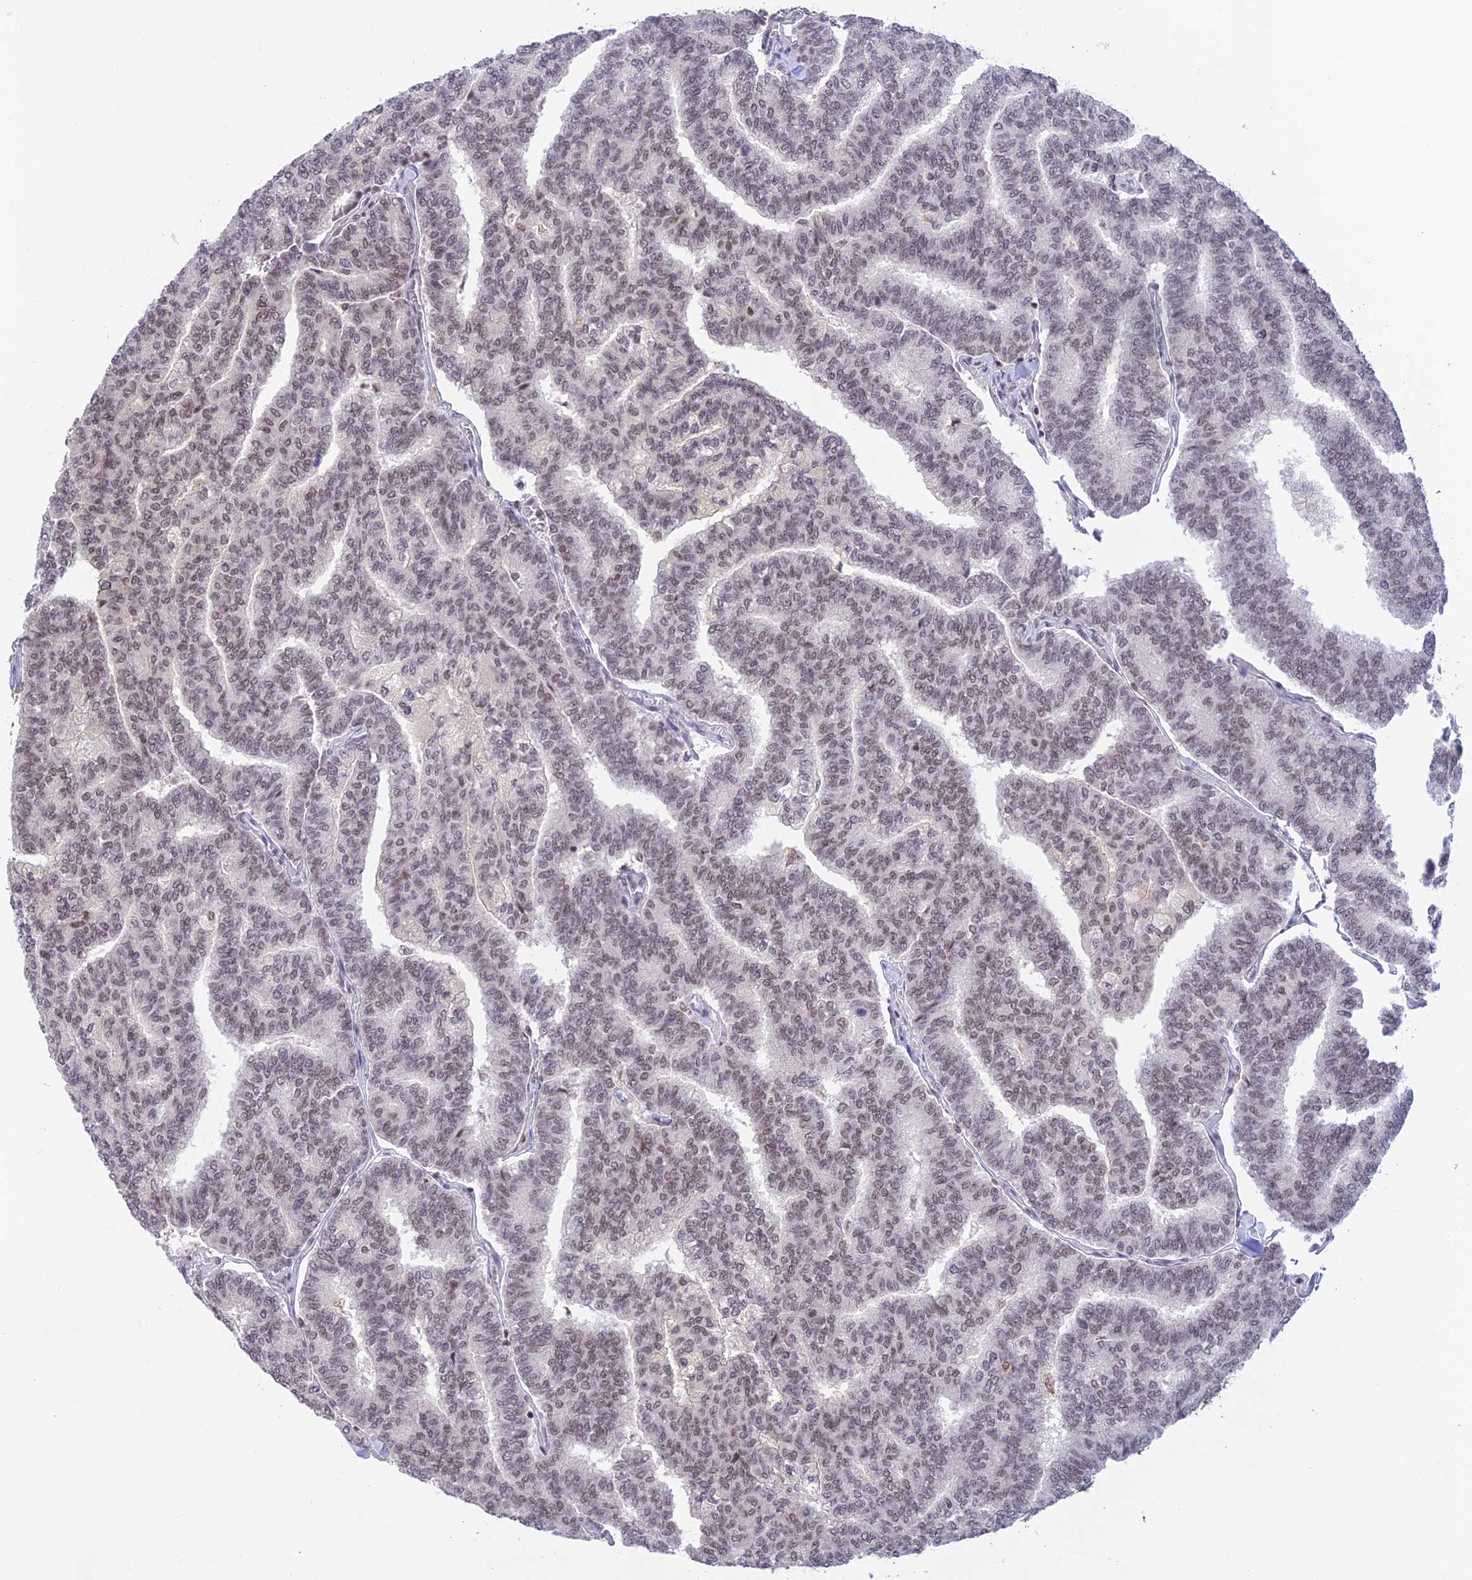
{"staining": {"intensity": "weak", "quantity": "<25%", "location": "nuclear"}, "tissue": "thyroid cancer", "cell_type": "Tumor cells", "image_type": "cancer", "snomed": [{"axis": "morphology", "description": "Papillary adenocarcinoma, NOS"}, {"axis": "topography", "description": "Thyroid gland"}], "caption": "IHC photomicrograph of neoplastic tissue: human thyroid papillary adenocarcinoma stained with DAB exhibits no significant protein staining in tumor cells.", "gene": "THAP11", "patient": {"sex": "female", "age": 35}}